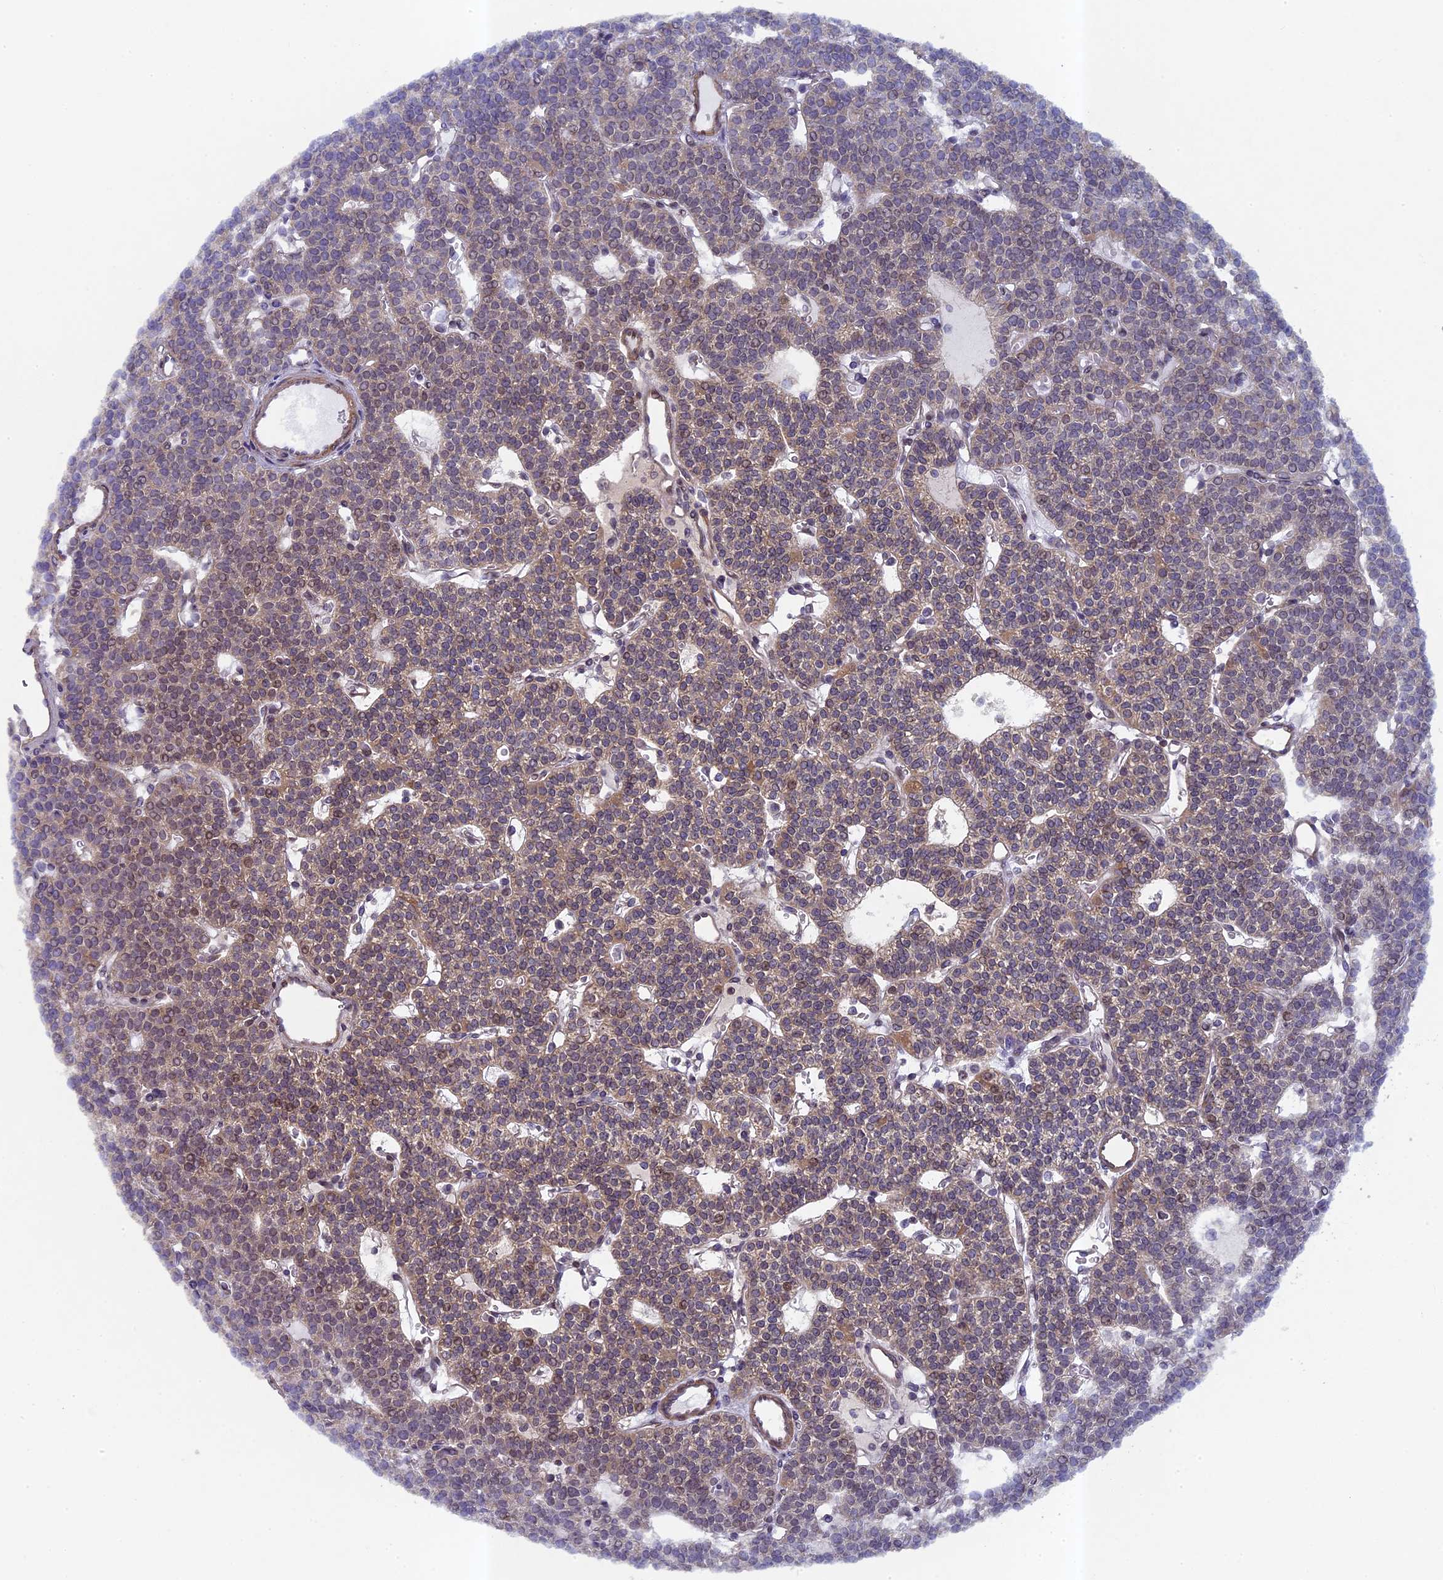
{"staining": {"intensity": "weak", "quantity": "25%-75%", "location": "cytoplasmic/membranous"}, "tissue": "parathyroid gland", "cell_type": "Glandular cells", "image_type": "normal", "snomed": [{"axis": "morphology", "description": "Normal tissue, NOS"}, {"axis": "topography", "description": "Parathyroid gland"}], "caption": "Benign parathyroid gland demonstrates weak cytoplasmic/membranous positivity in about 25%-75% of glandular cells, visualized by immunohistochemistry.", "gene": "DIXDC1", "patient": {"sex": "male", "age": 83}}